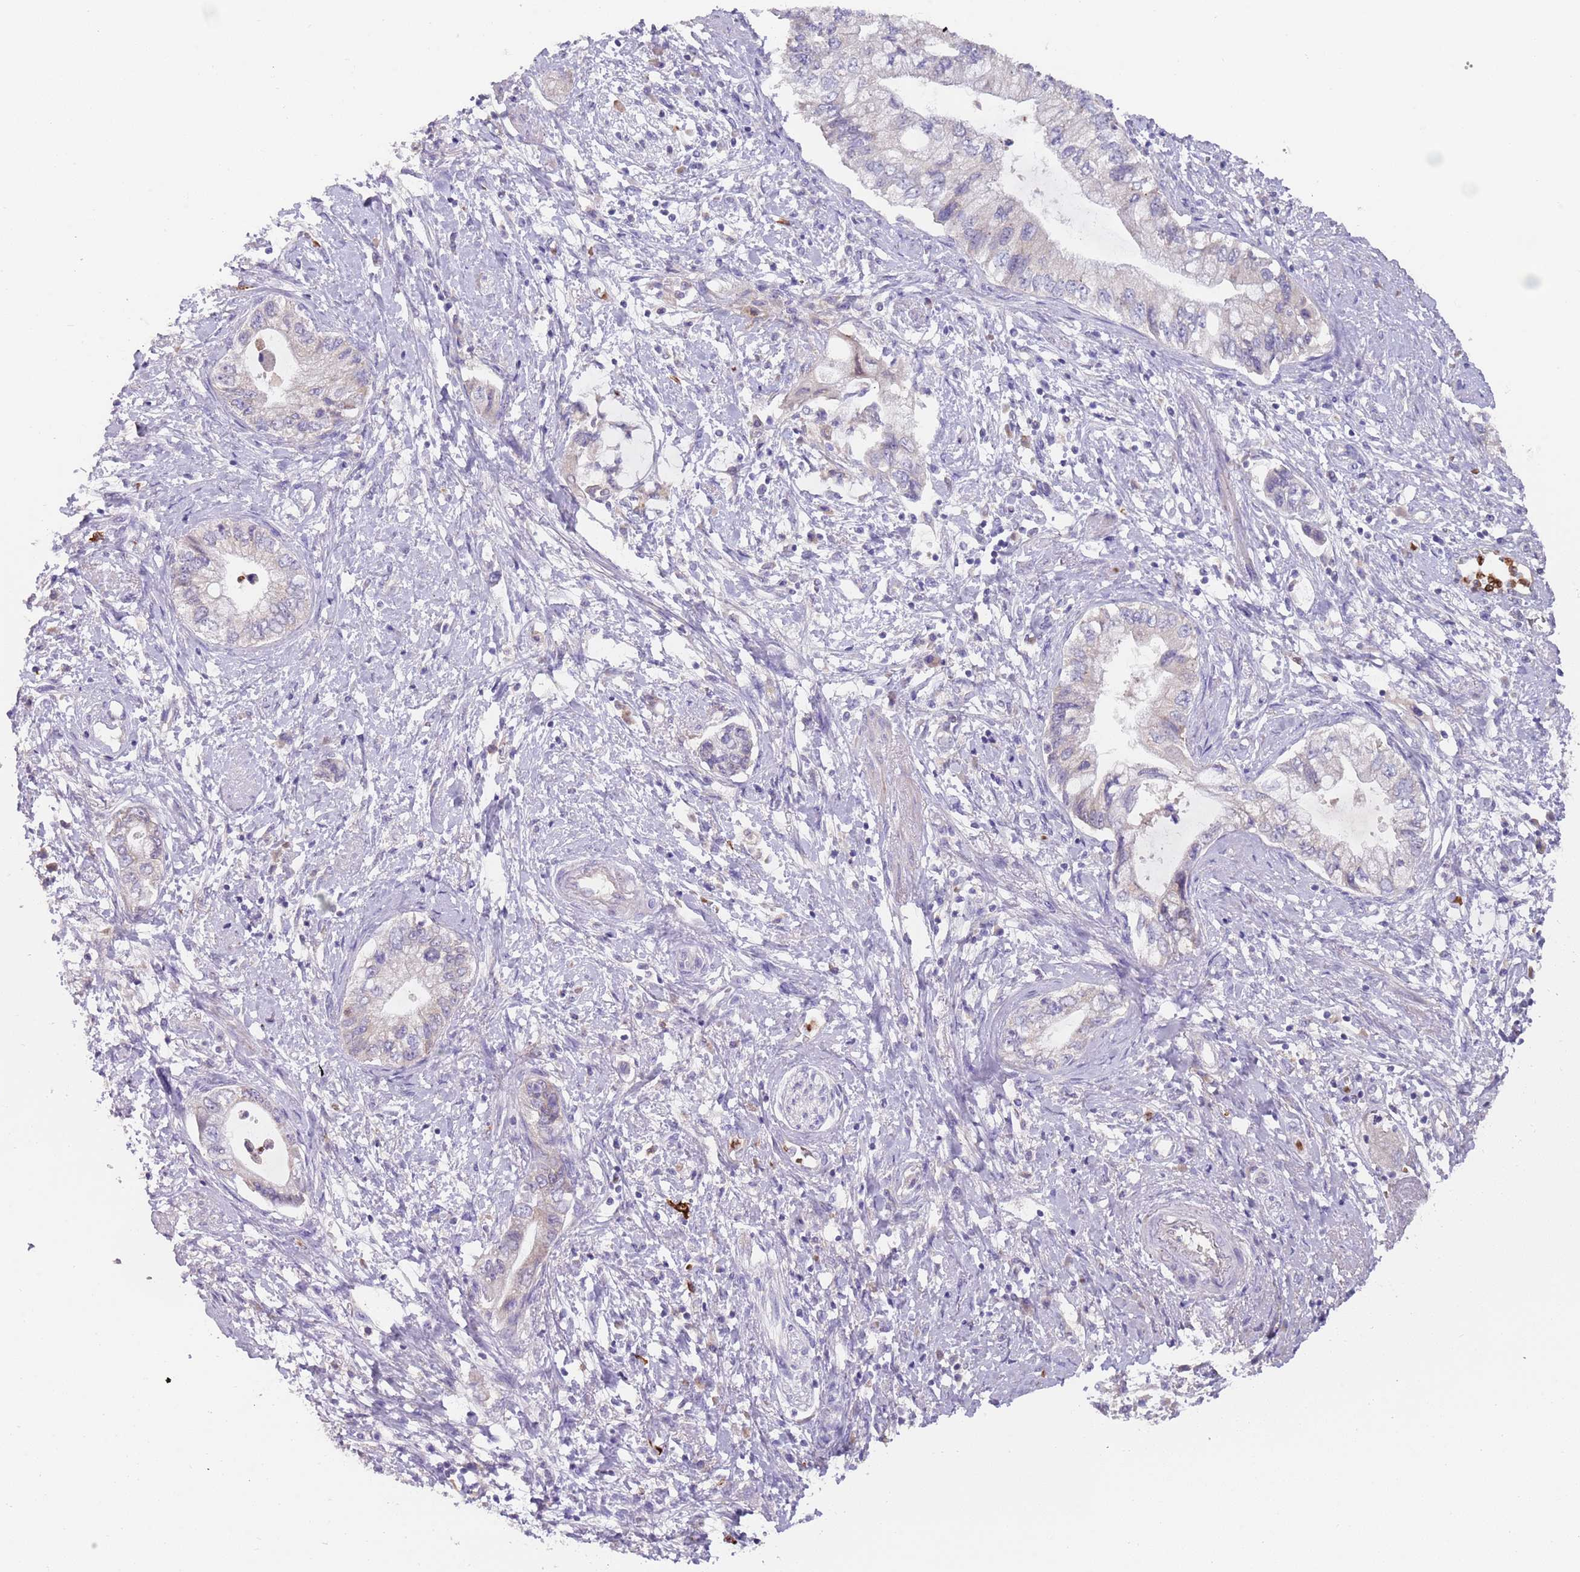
{"staining": {"intensity": "negative", "quantity": "none", "location": "none"}, "tissue": "pancreatic cancer", "cell_type": "Tumor cells", "image_type": "cancer", "snomed": [{"axis": "morphology", "description": "Adenocarcinoma, NOS"}, {"axis": "topography", "description": "Pancreas"}], "caption": "DAB immunohistochemical staining of adenocarcinoma (pancreatic) shows no significant staining in tumor cells.", "gene": "TMEM251", "patient": {"sex": "female", "age": 73}}